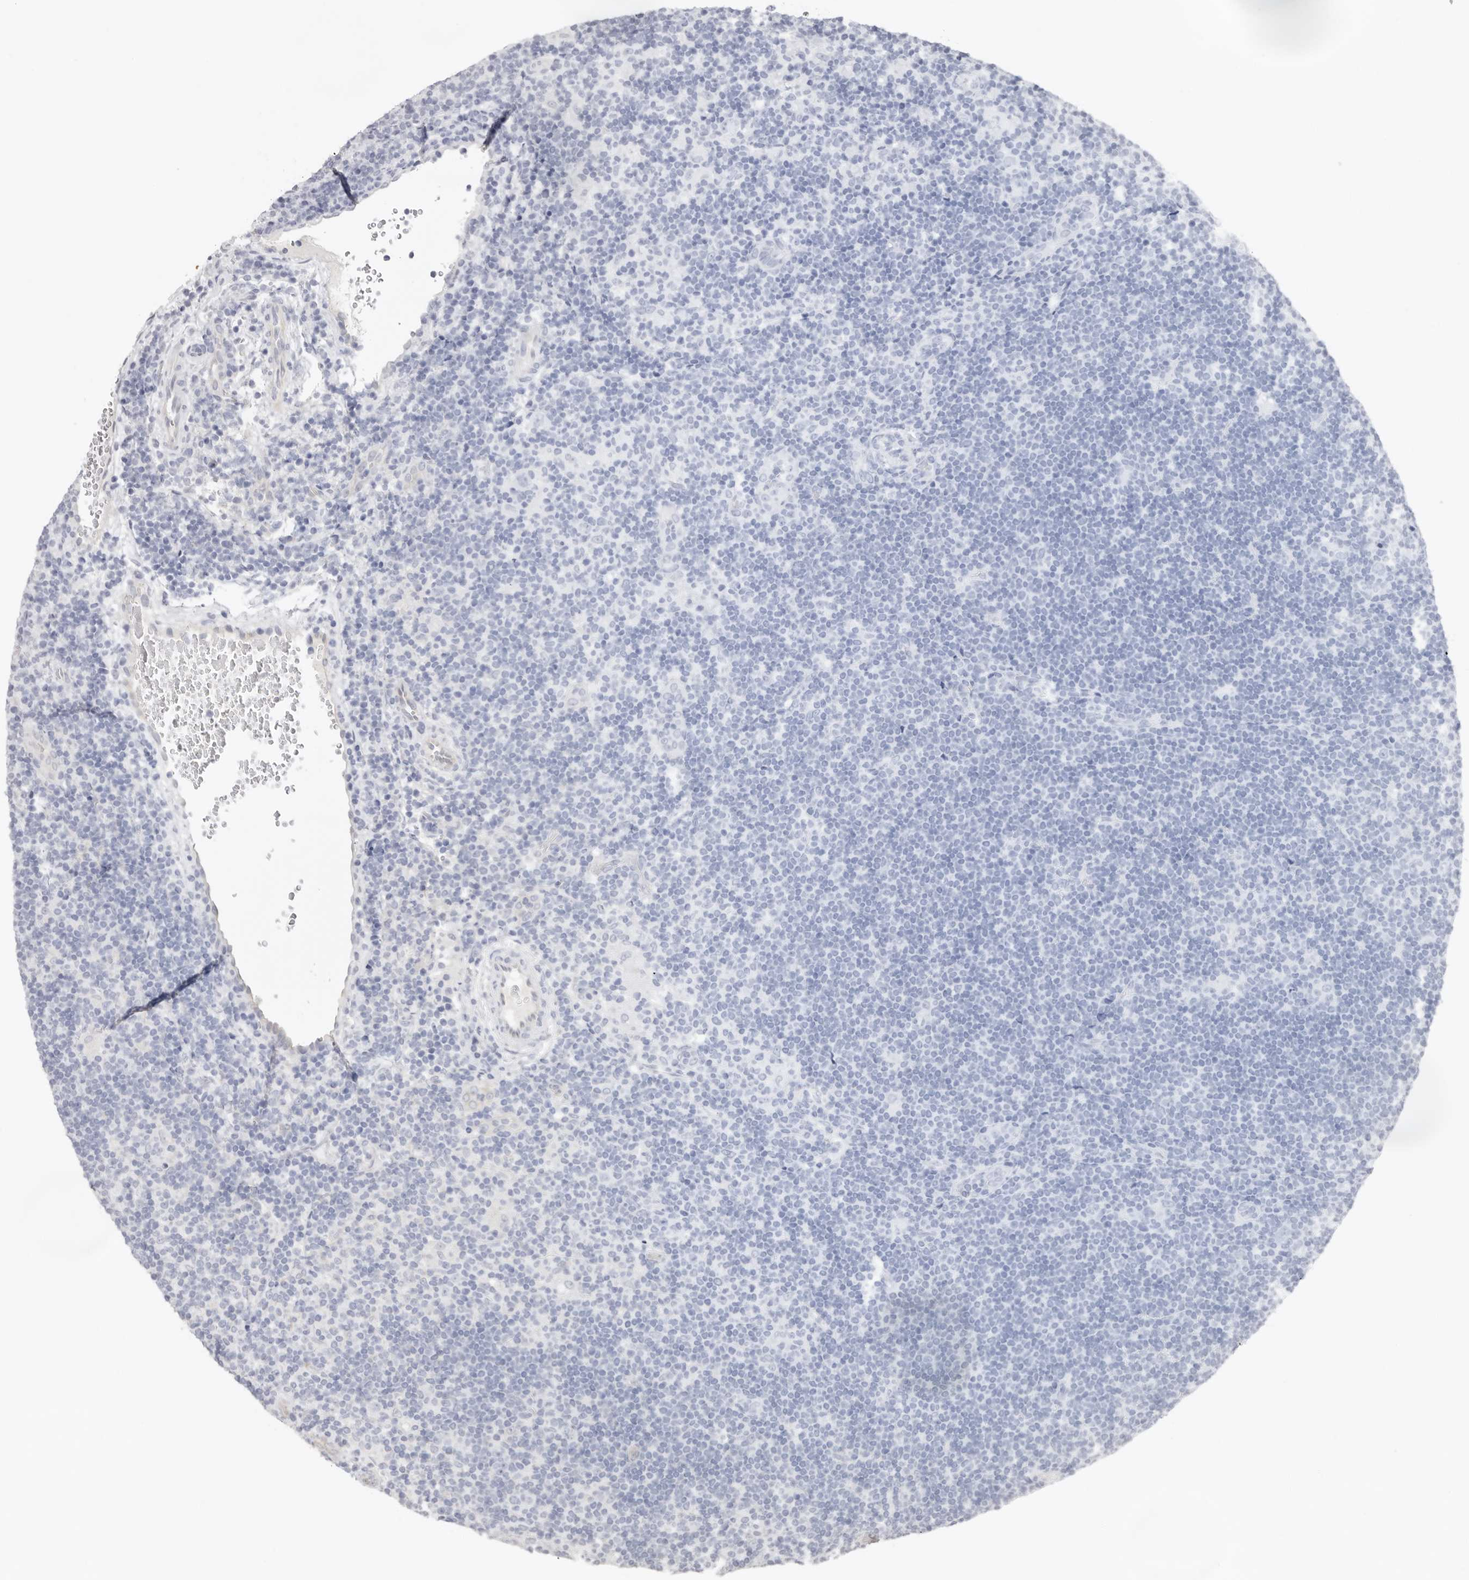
{"staining": {"intensity": "negative", "quantity": "none", "location": "none"}, "tissue": "lymphoma", "cell_type": "Tumor cells", "image_type": "cancer", "snomed": [{"axis": "morphology", "description": "Hodgkin's disease, NOS"}, {"axis": "topography", "description": "Lymph node"}], "caption": "Immunohistochemistry photomicrograph of Hodgkin's disease stained for a protein (brown), which reveals no positivity in tumor cells.", "gene": "PKDCC", "patient": {"sex": "female", "age": 57}}